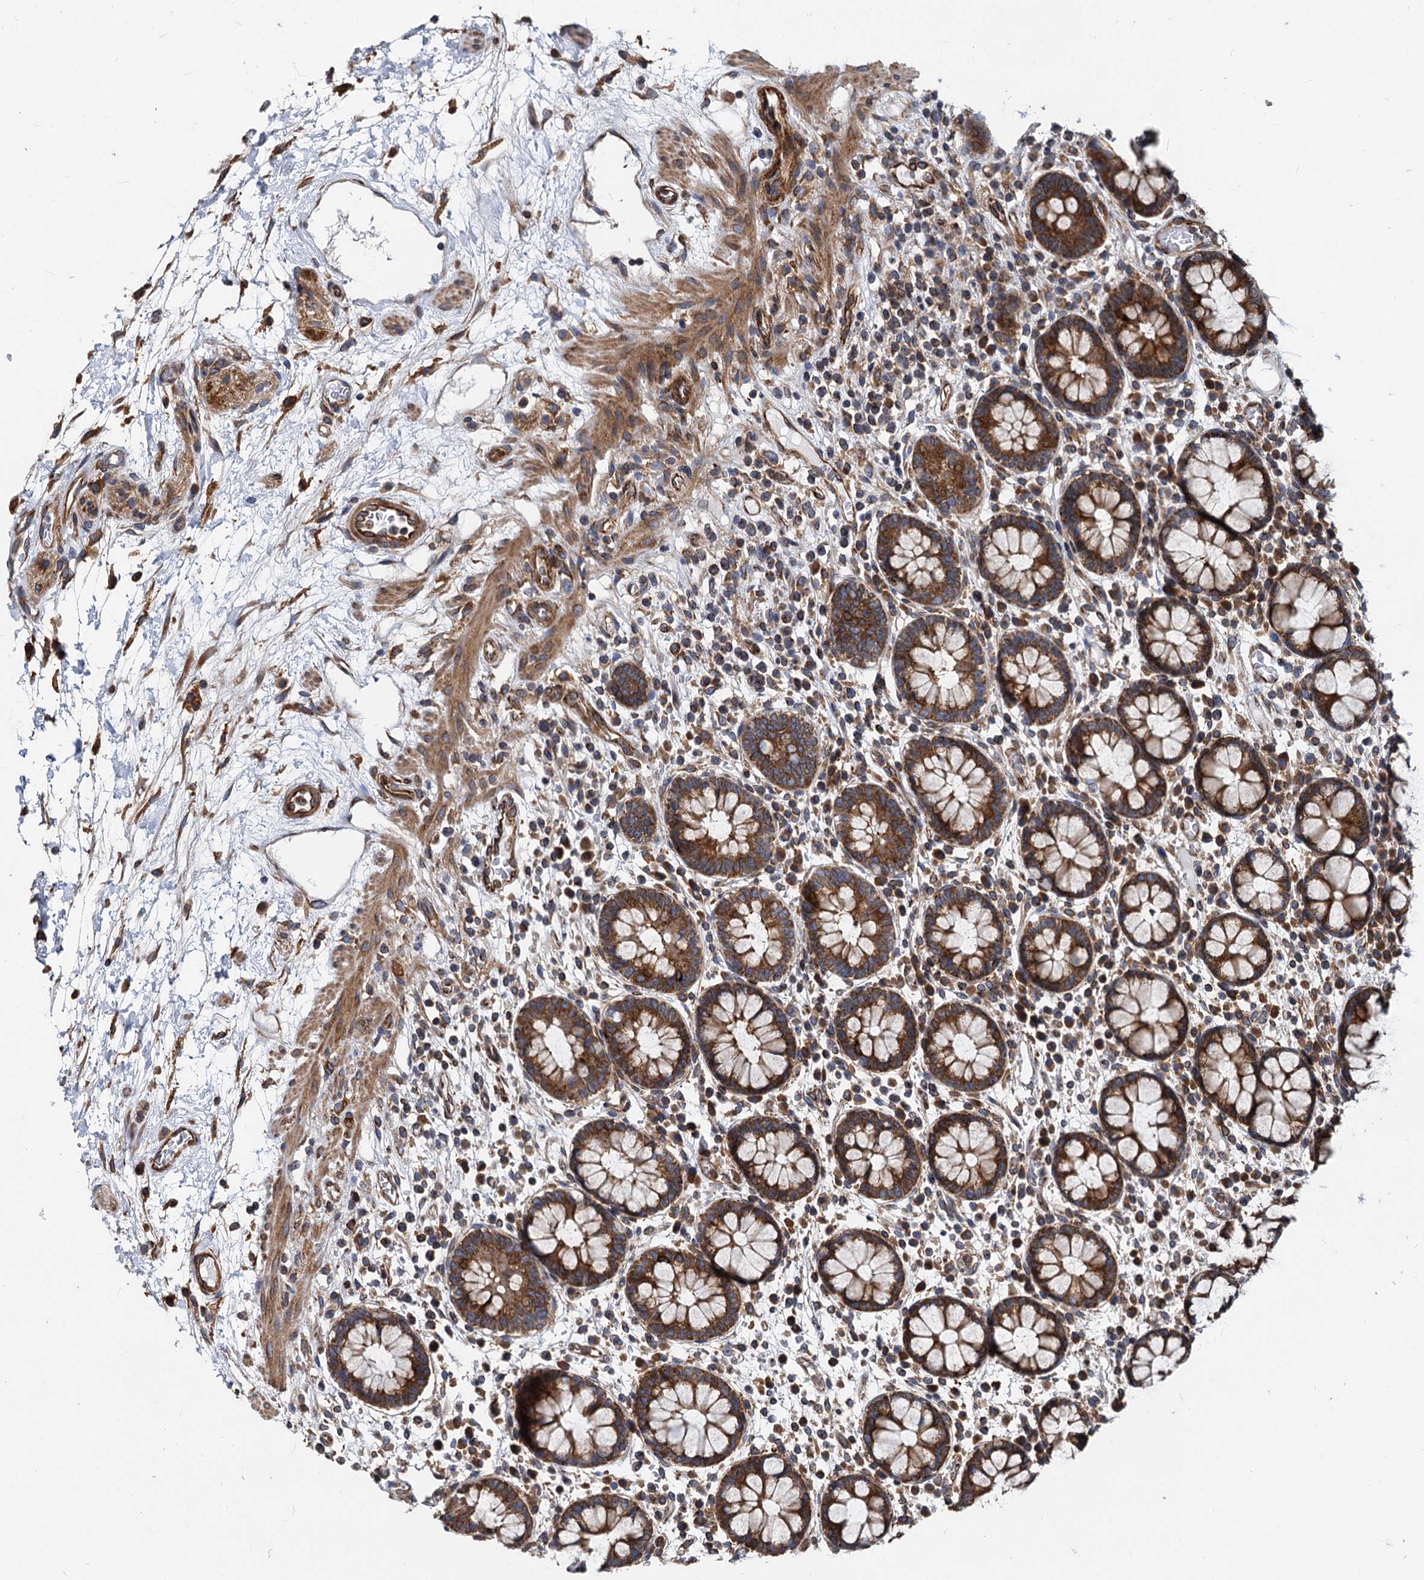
{"staining": {"intensity": "strong", "quantity": ">75%", "location": "cytoplasmic/membranous"}, "tissue": "colon", "cell_type": "Endothelial cells", "image_type": "normal", "snomed": [{"axis": "morphology", "description": "Normal tissue, NOS"}, {"axis": "topography", "description": "Colon"}], "caption": "IHC staining of benign colon, which demonstrates high levels of strong cytoplasmic/membranous positivity in about >75% of endothelial cells indicating strong cytoplasmic/membranous protein expression. The staining was performed using DAB (3,3'-diaminobenzidine) (brown) for protein detection and nuclei were counterstained in hematoxylin (blue).", "gene": "STIM1", "patient": {"sex": "female", "age": 79}}